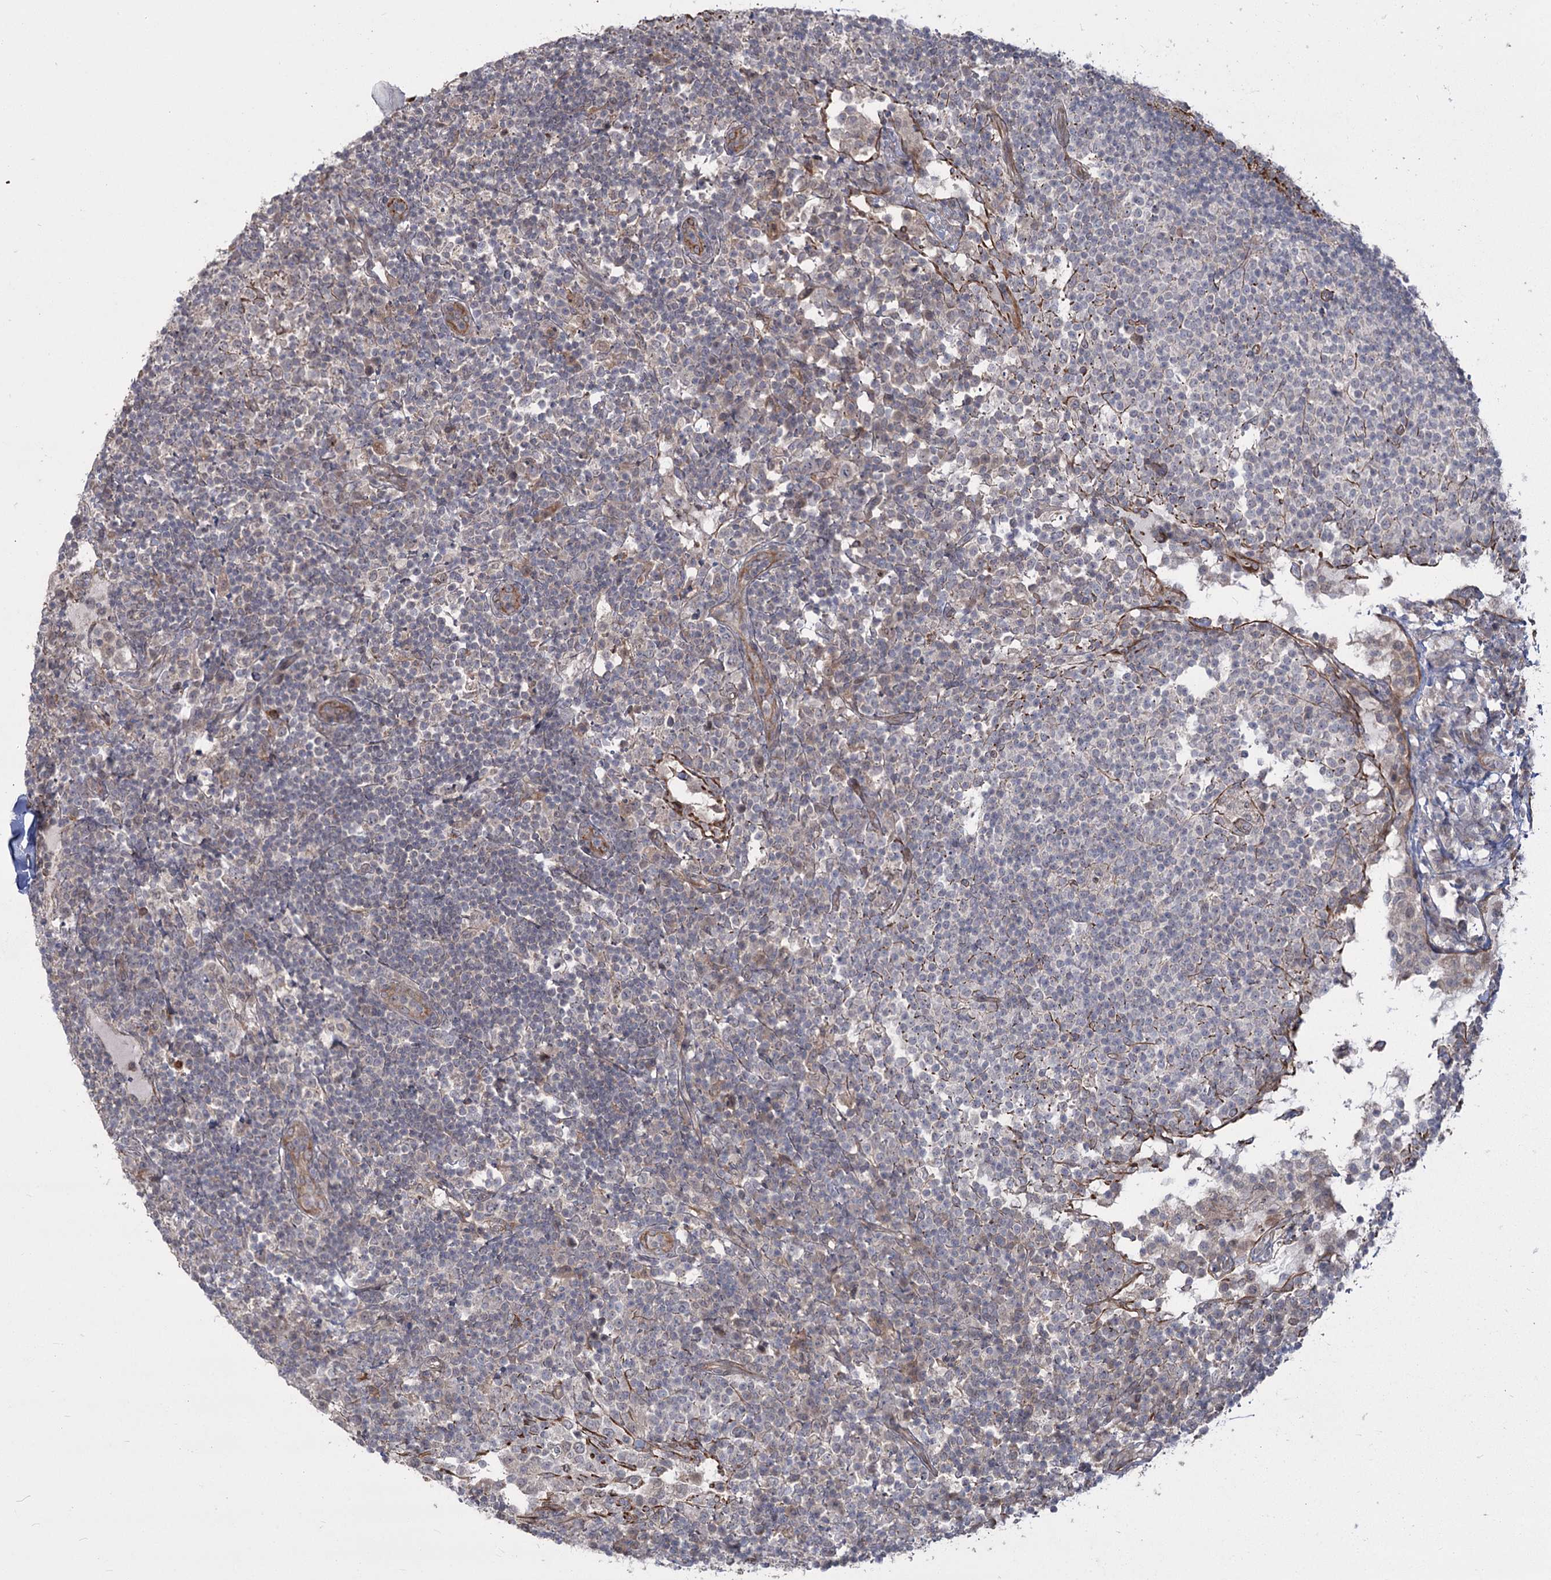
{"staining": {"intensity": "moderate", "quantity": "<25%", "location": "cytoplasmic/membranous"}, "tissue": "lymph node", "cell_type": "Germinal center cells", "image_type": "normal", "snomed": [{"axis": "morphology", "description": "Normal tissue, NOS"}, {"axis": "topography", "description": "Lymph node"}], "caption": "Immunohistochemical staining of normal human lymph node displays <25% levels of moderate cytoplasmic/membranous protein staining in about <25% of germinal center cells.", "gene": "AP2M1", "patient": {"sex": "female", "age": 53}}